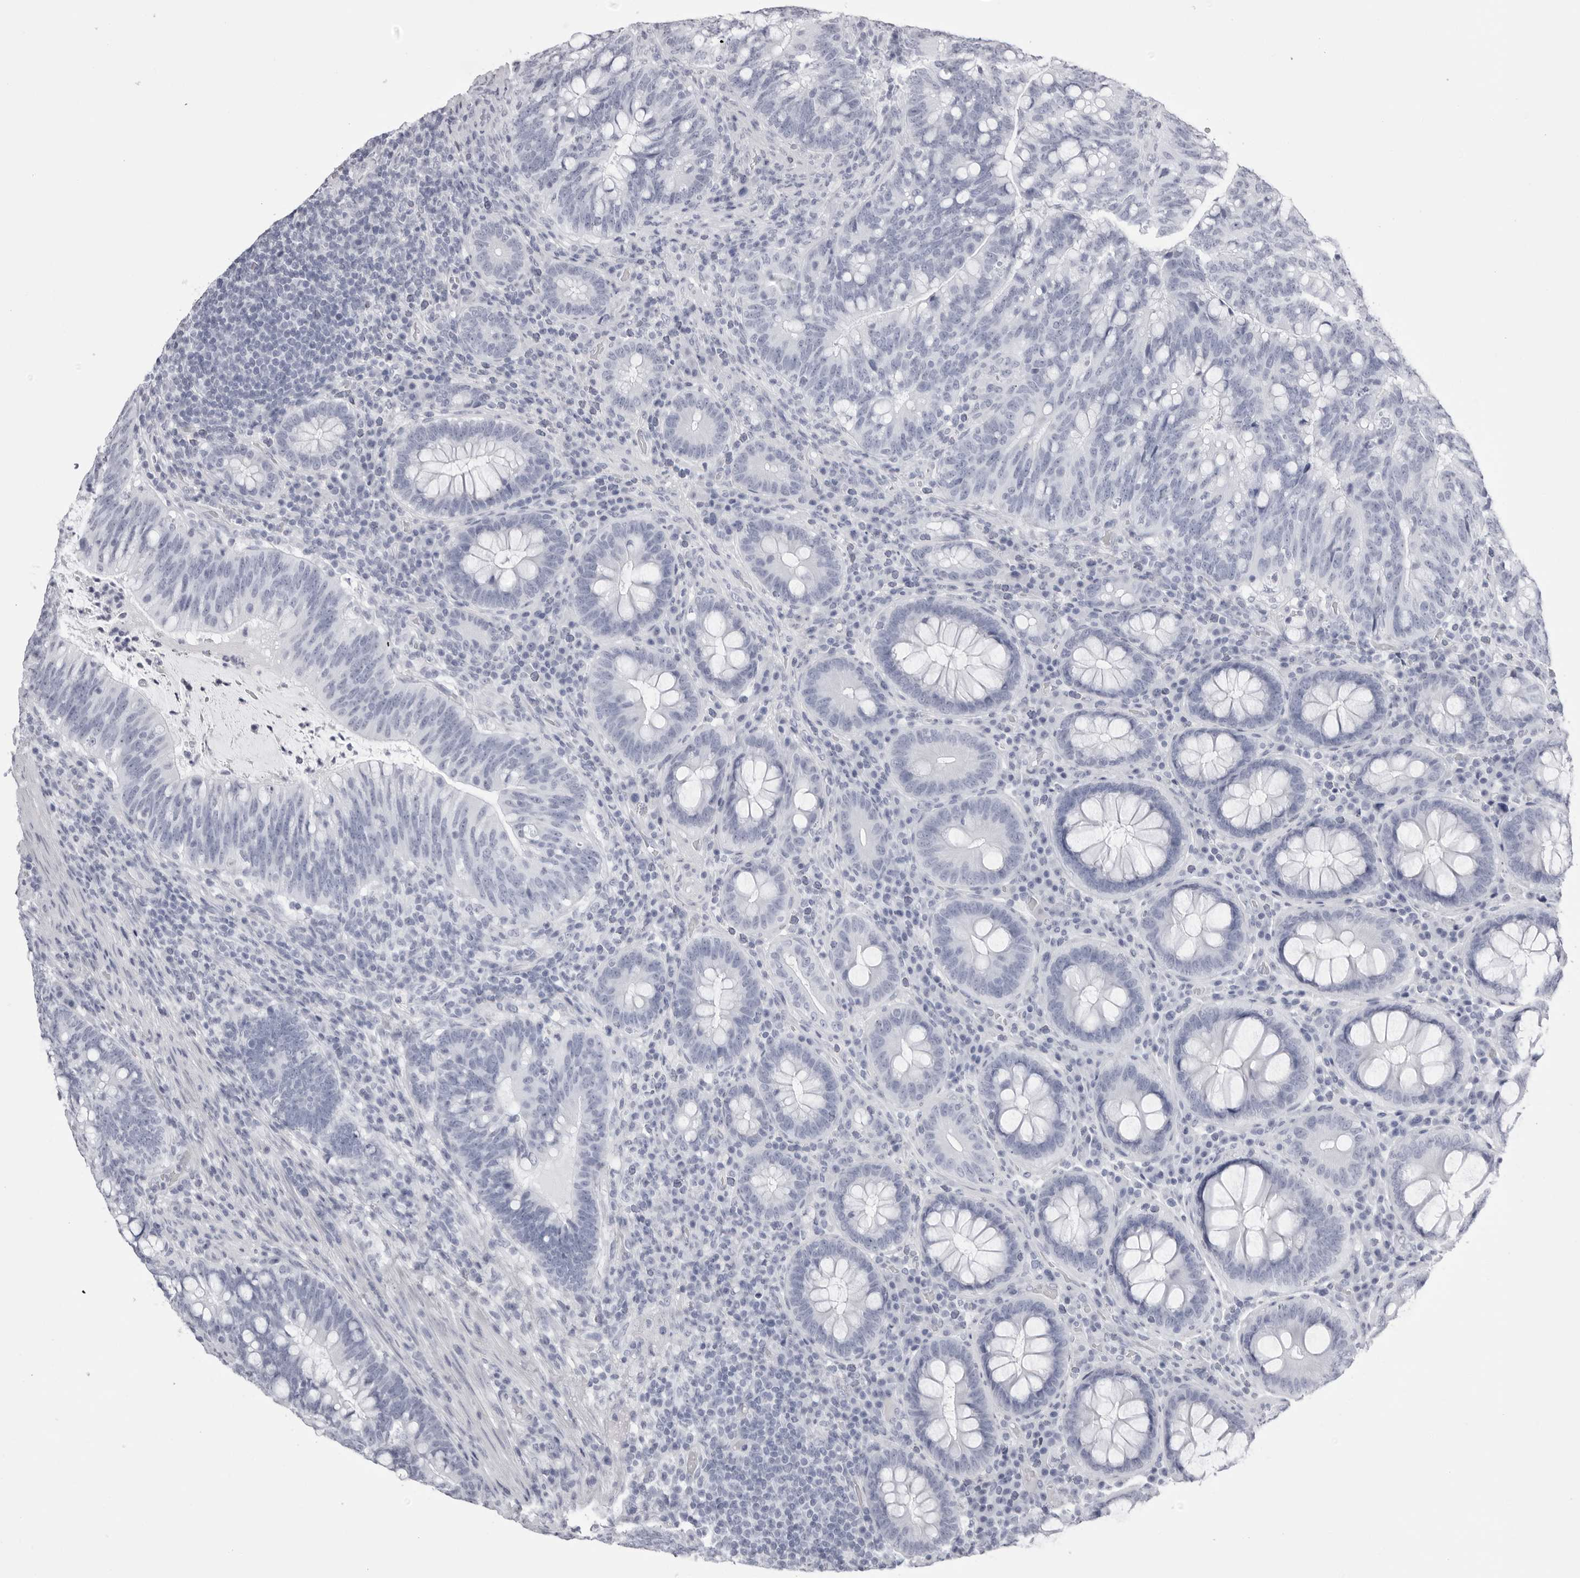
{"staining": {"intensity": "negative", "quantity": "none", "location": "none"}, "tissue": "colorectal cancer", "cell_type": "Tumor cells", "image_type": "cancer", "snomed": [{"axis": "morphology", "description": "Adenocarcinoma, NOS"}, {"axis": "topography", "description": "Colon"}], "caption": "This is an IHC photomicrograph of adenocarcinoma (colorectal). There is no staining in tumor cells.", "gene": "TMOD4", "patient": {"sex": "female", "age": 66}}